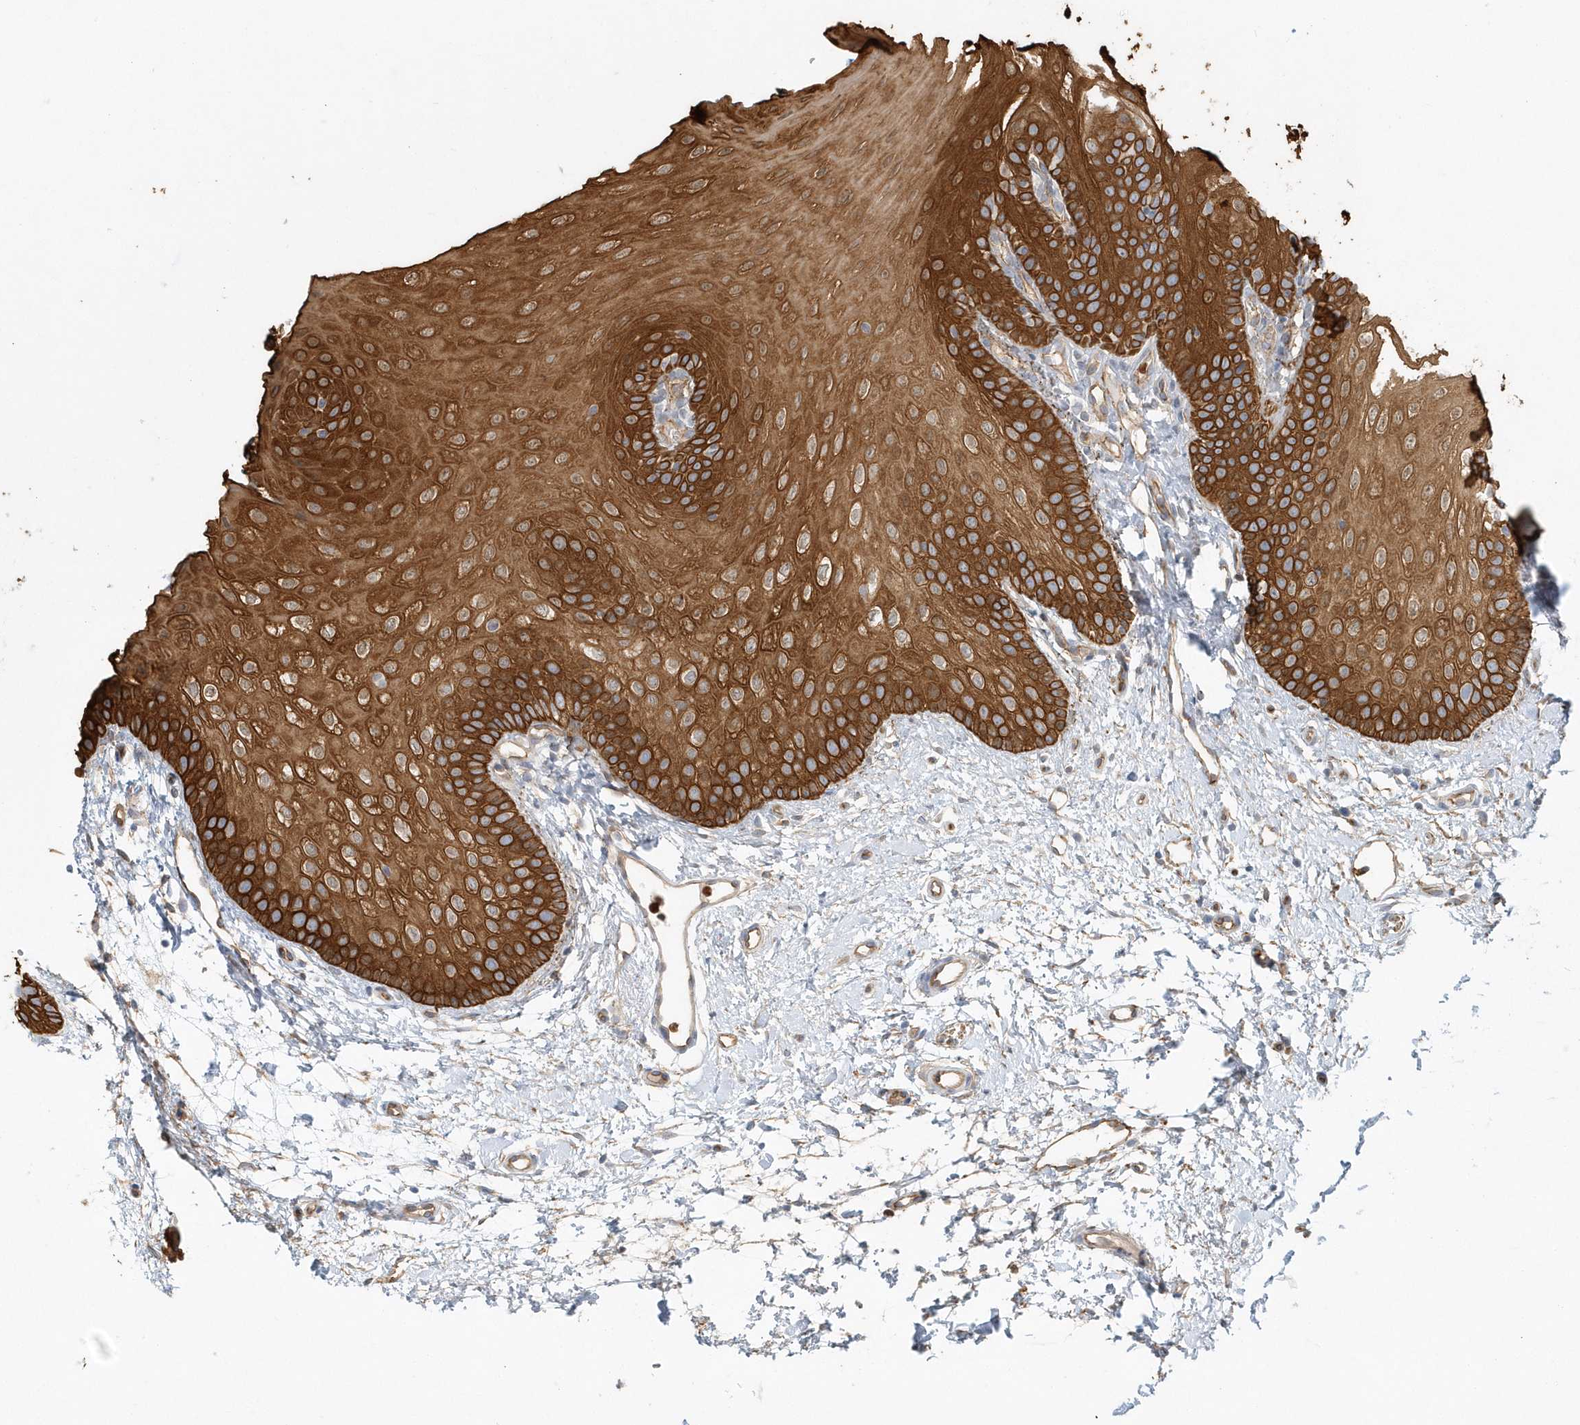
{"staining": {"intensity": "strong", "quantity": ">75%", "location": "cytoplasmic/membranous"}, "tissue": "oral mucosa", "cell_type": "Squamous epithelial cells", "image_type": "normal", "snomed": [{"axis": "morphology", "description": "Normal tissue, NOS"}, {"axis": "topography", "description": "Oral tissue"}], "caption": "IHC of benign human oral mucosa demonstrates high levels of strong cytoplasmic/membranous expression in approximately >75% of squamous epithelial cells. IHC stains the protein in brown and the nuclei are stained blue.", "gene": "DNAH1", "patient": {"sex": "female", "age": 68}}